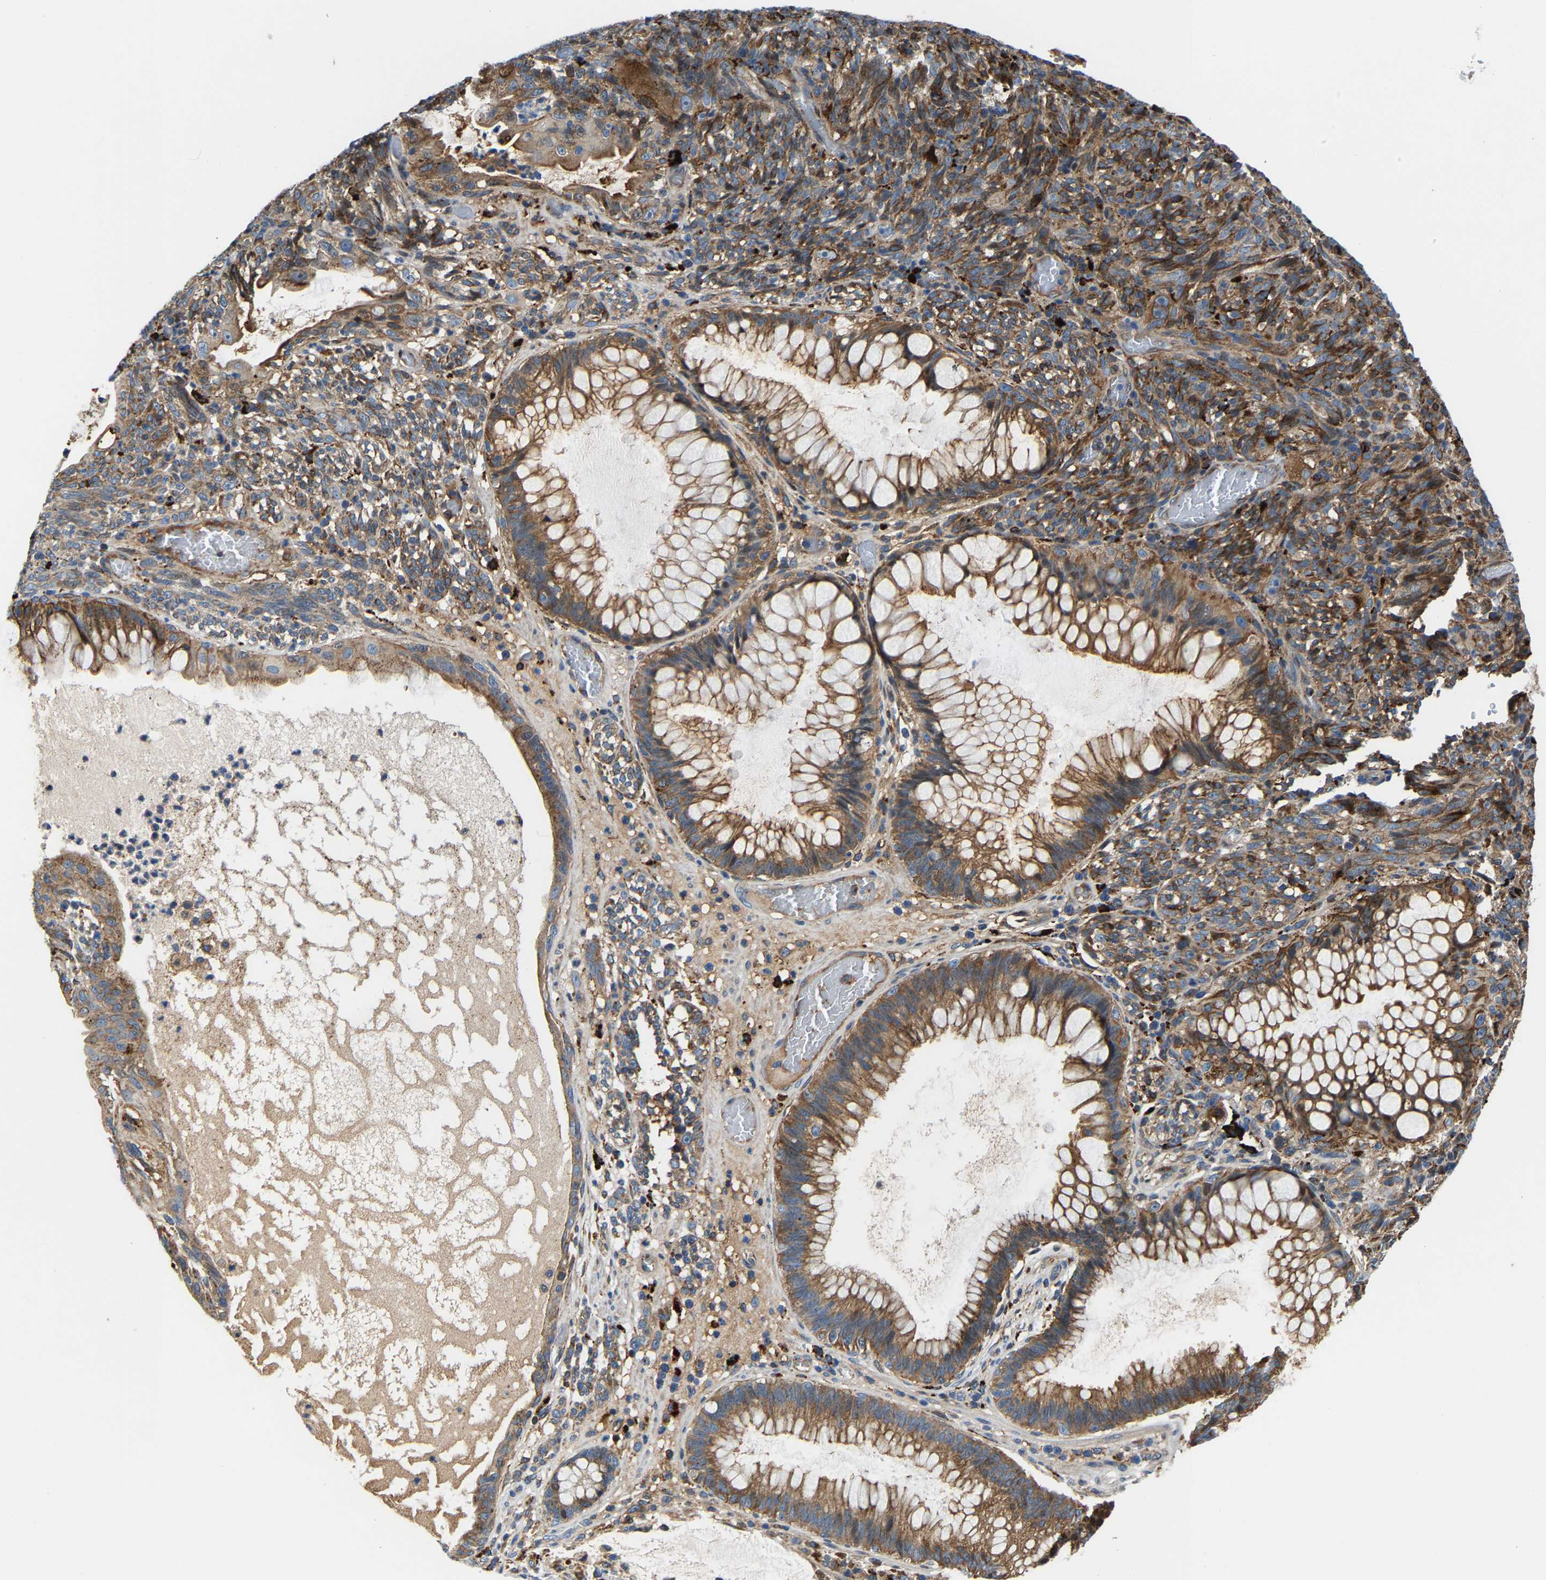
{"staining": {"intensity": "strong", "quantity": ">75%", "location": "cytoplasmic/membranous"}, "tissue": "melanoma", "cell_type": "Tumor cells", "image_type": "cancer", "snomed": [{"axis": "morphology", "description": "Malignant melanoma, NOS"}, {"axis": "topography", "description": "Rectum"}], "caption": "Melanoma was stained to show a protein in brown. There is high levels of strong cytoplasmic/membranous positivity in about >75% of tumor cells.", "gene": "DPP7", "patient": {"sex": "female", "age": 81}}